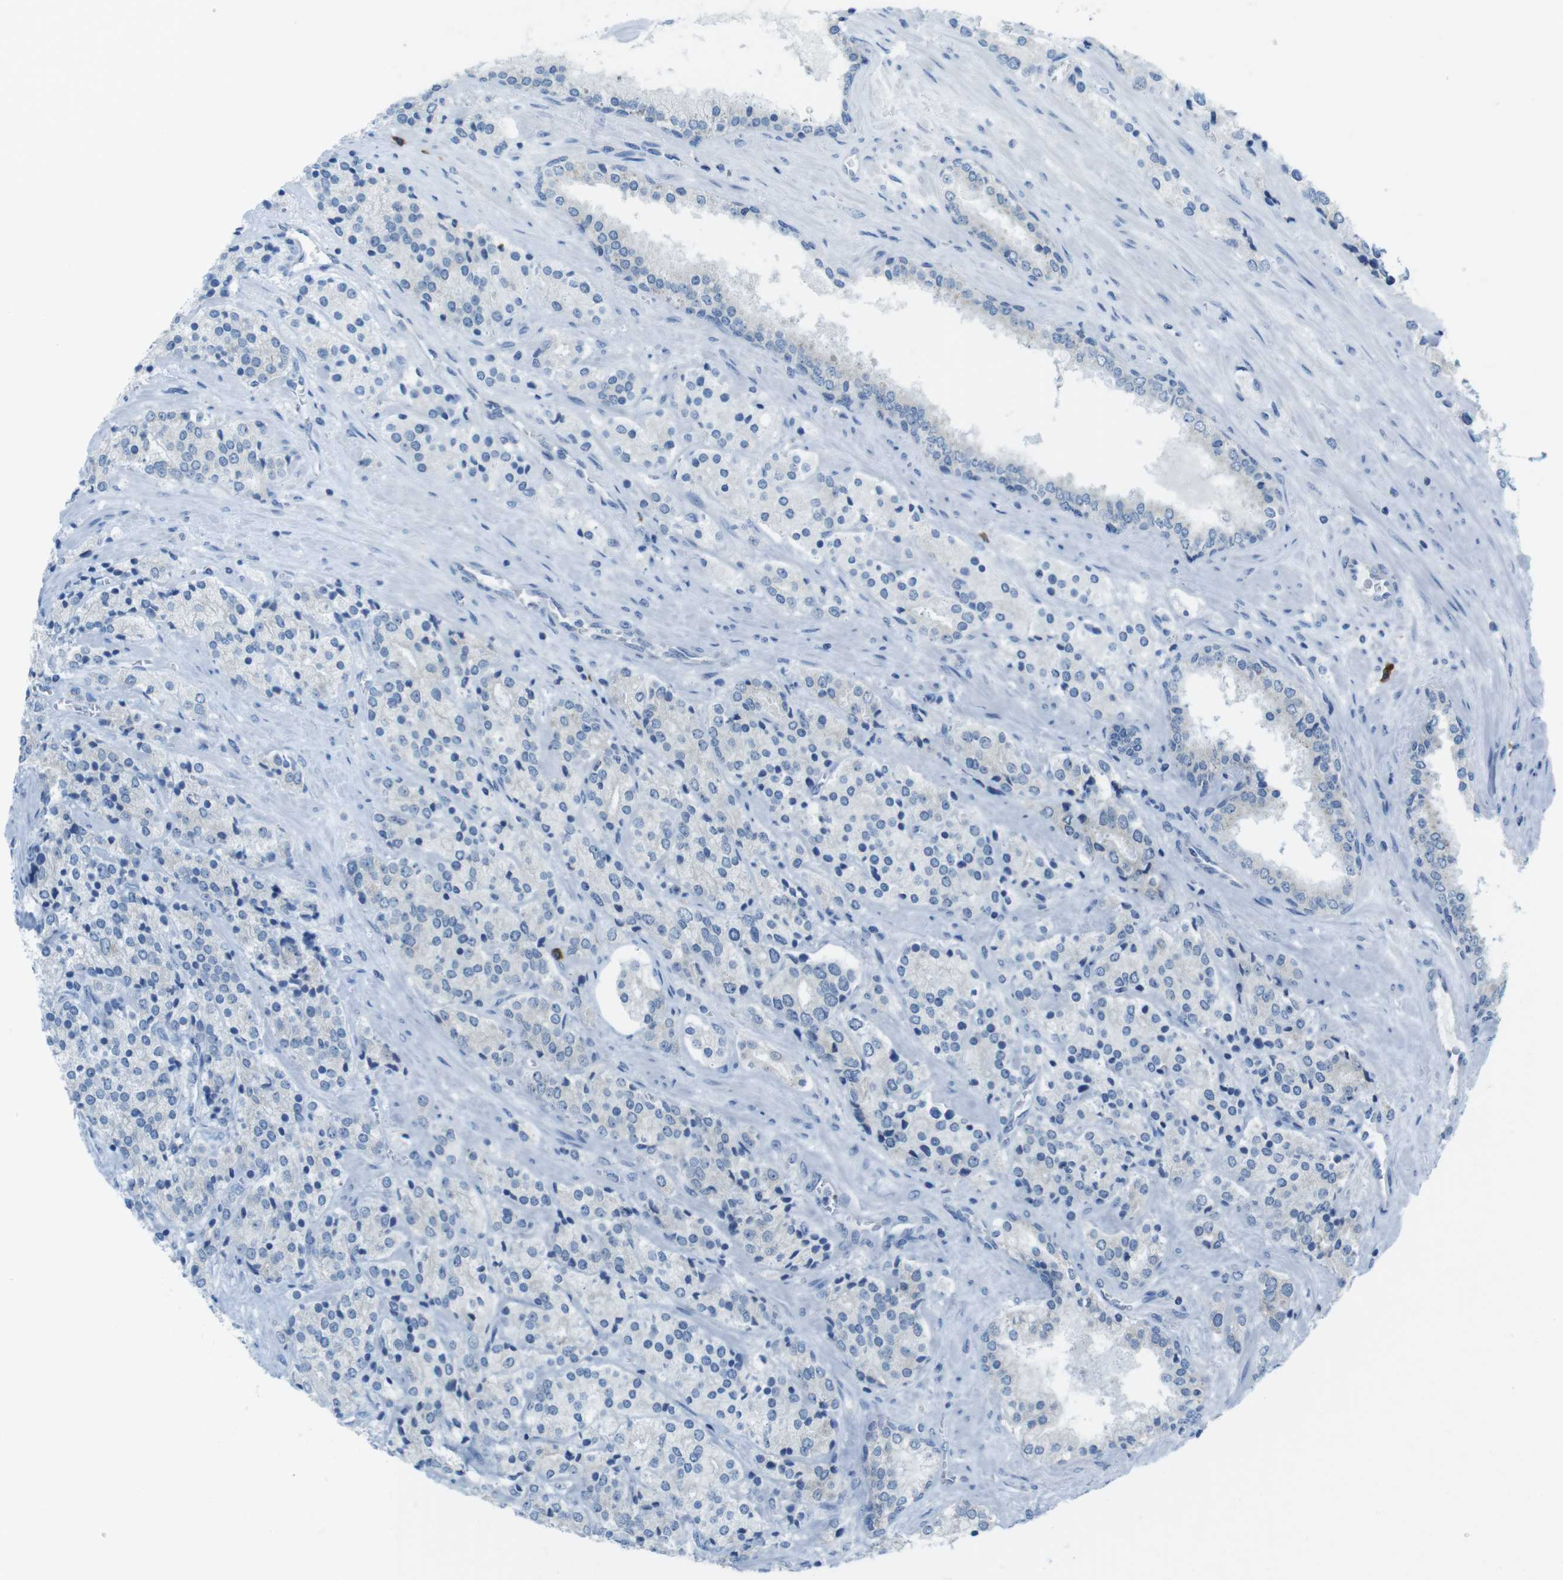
{"staining": {"intensity": "negative", "quantity": "none", "location": "none"}, "tissue": "prostate cancer", "cell_type": "Tumor cells", "image_type": "cancer", "snomed": [{"axis": "morphology", "description": "Adenocarcinoma, High grade"}, {"axis": "topography", "description": "Prostate"}], "caption": "IHC of prostate cancer displays no positivity in tumor cells.", "gene": "CLPTM1L", "patient": {"sex": "male", "age": 71}}